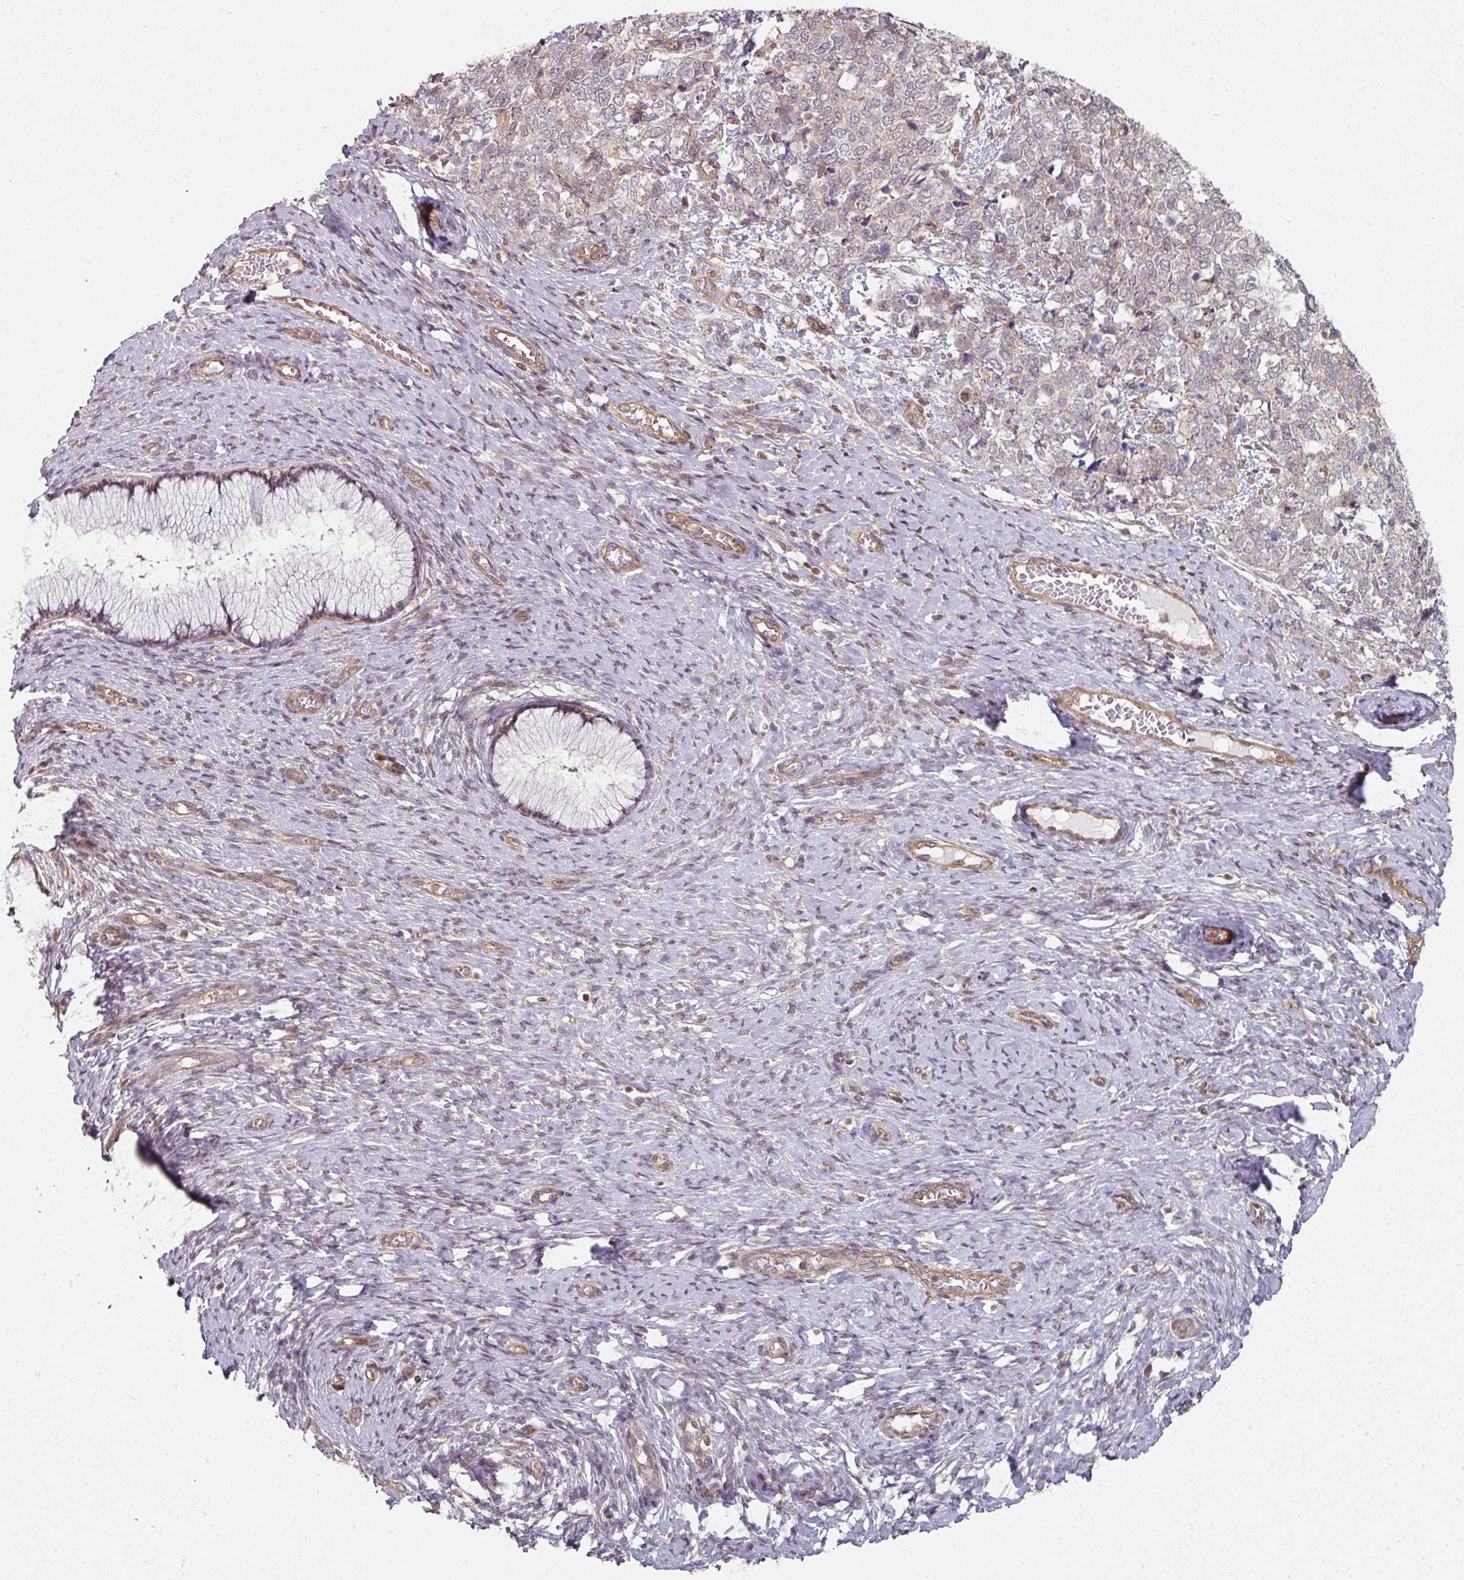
{"staining": {"intensity": "weak", "quantity": "<25%", "location": "cytoplasmic/membranous"}, "tissue": "cervical cancer", "cell_type": "Tumor cells", "image_type": "cancer", "snomed": [{"axis": "morphology", "description": "Squamous cell carcinoma, NOS"}, {"axis": "topography", "description": "Cervix"}], "caption": "IHC micrograph of cervical cancer (squamous cell carcinoma) stained for a protein (brown), which displays no expression in tumor cells. Nuclei are stained in blue.", "gene": "PSME3IP1", "patient": {"sex": "female", "age": 63}}